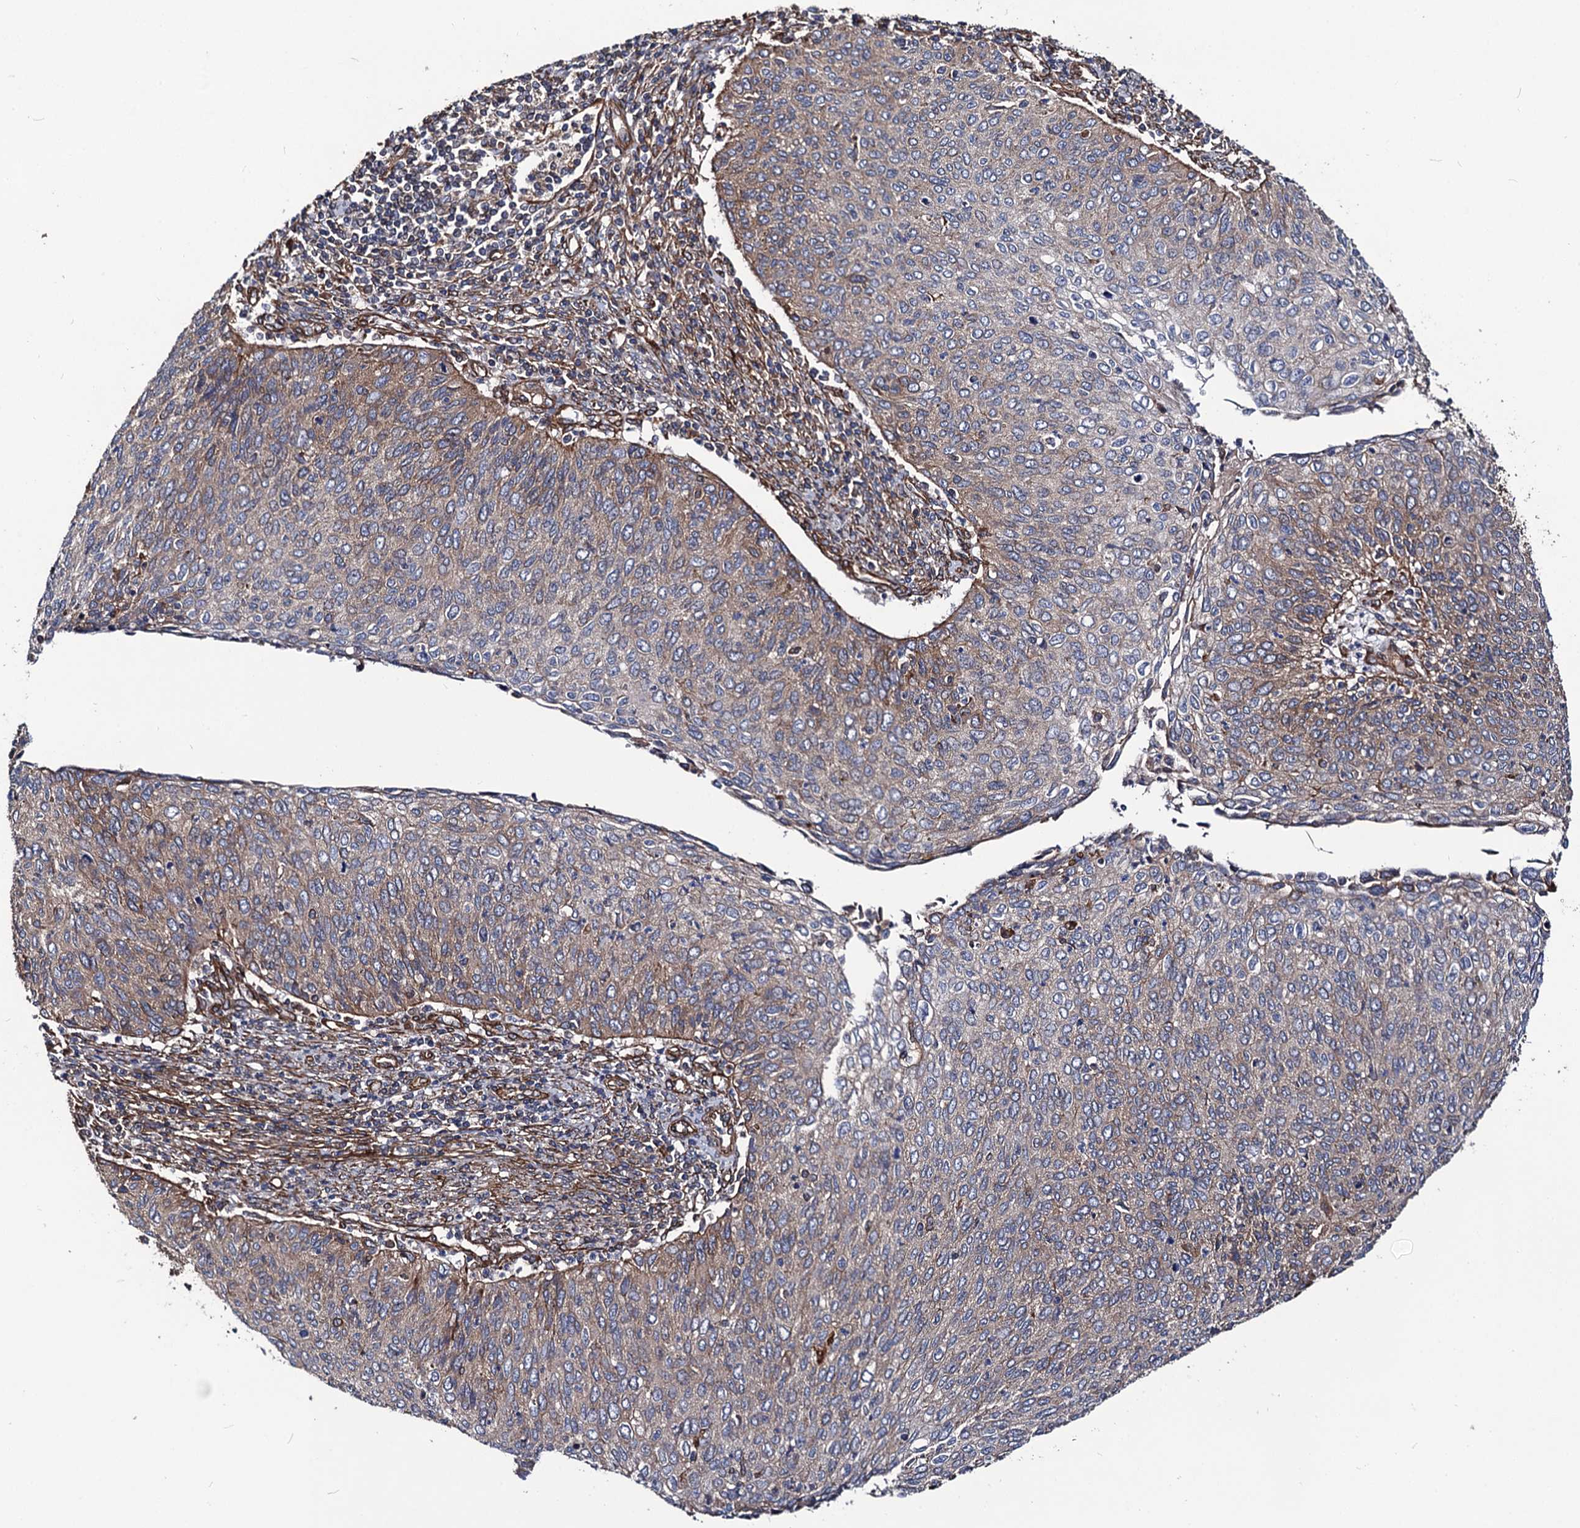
{"staining": {"intensity": "moderate", "quantity": "25%-75%", "location": "cytoplasmic/membranous"}, "tissue": "cervical cancer", "cell_type": "Tumor cells", "image_type": "cancer", "snomed": [{"axis": "morphology", "description": "Squamous cell carcinoma, NOS"}, {"axis": "topography", "description": "Cervix"}], "caption": "Protein staining of cervical cancer tissue demonstrates moderate cytoplasmic/membranous expression in approximately 25%-75% of tumor cells.", "gene": "CIP2A", "patient": {"sex": "female", "age": 38}}